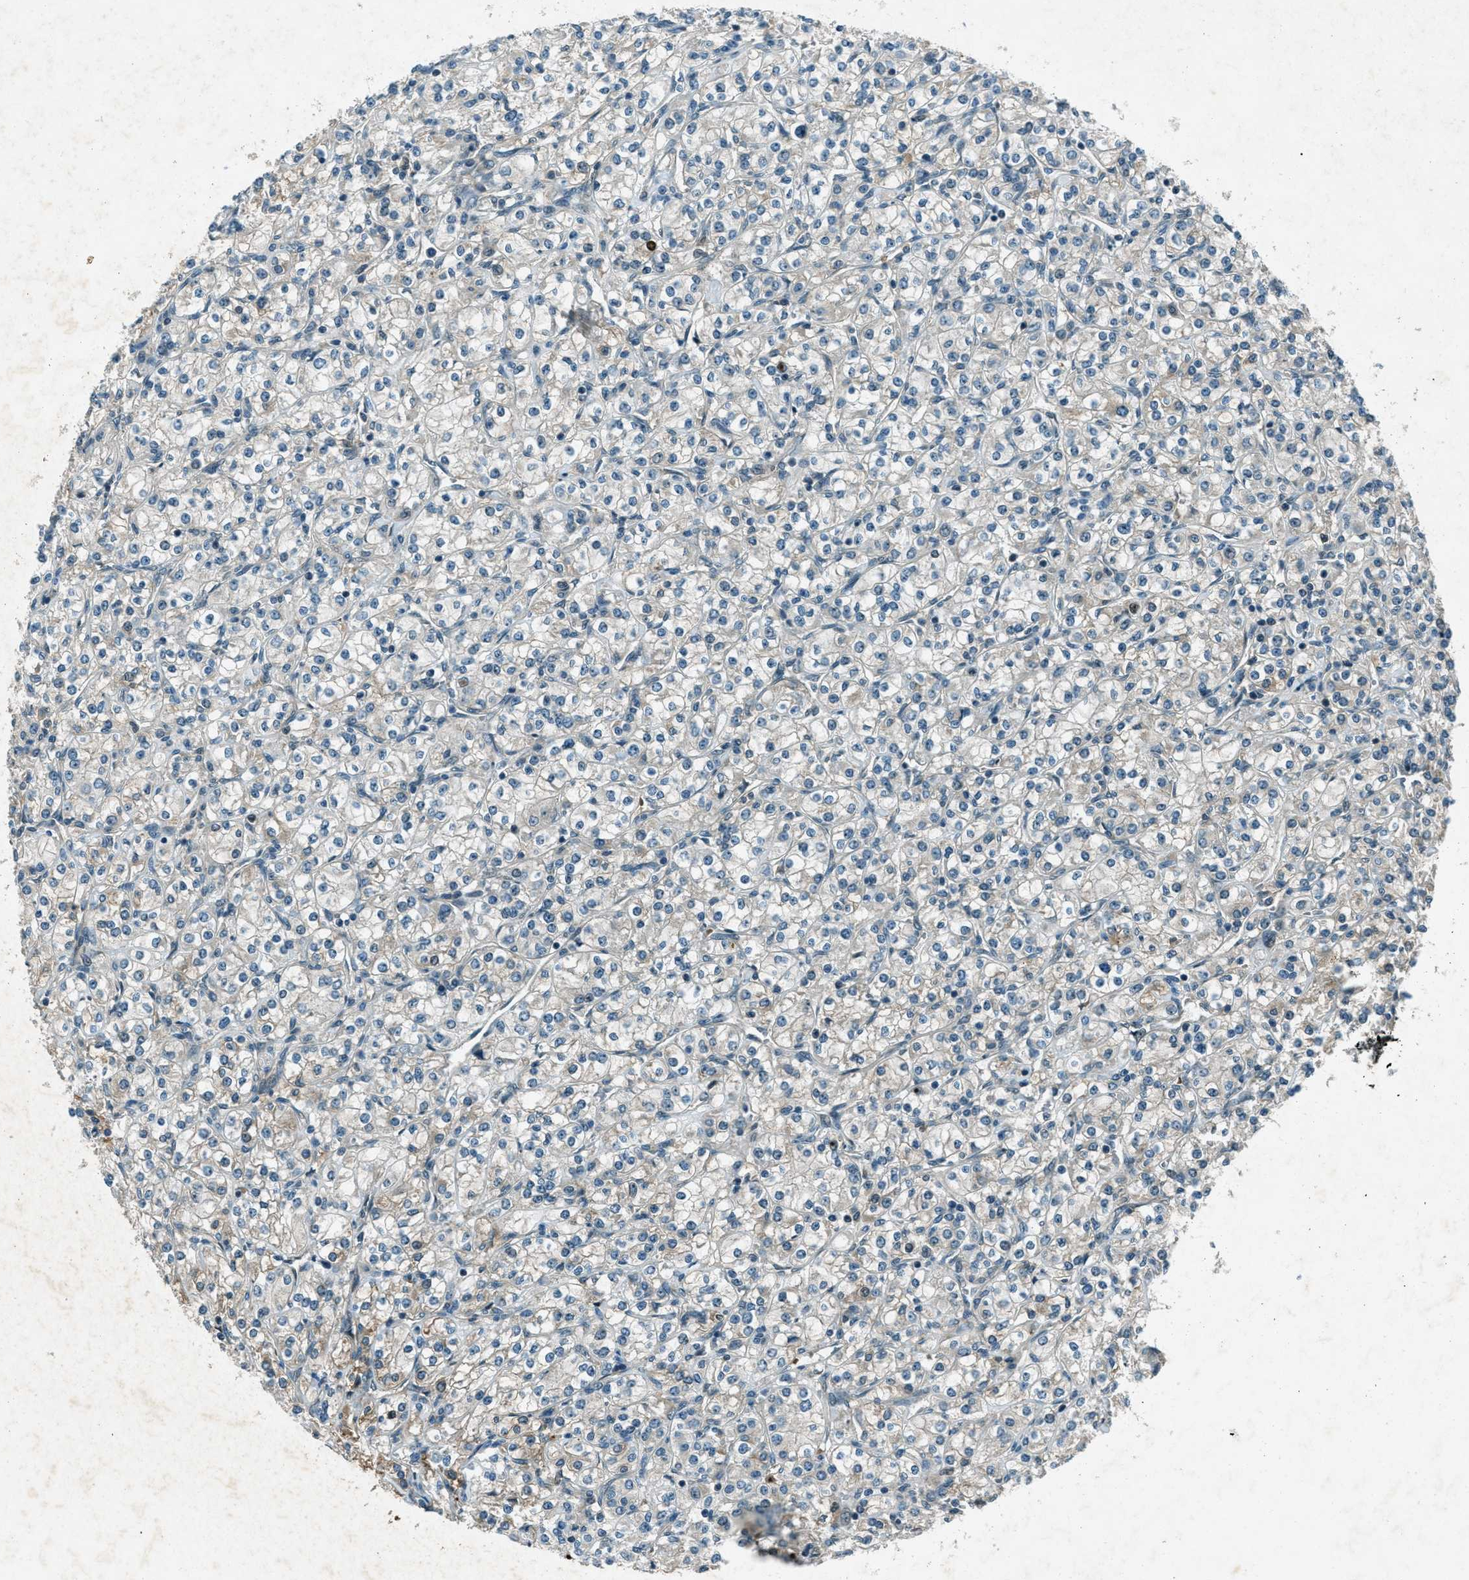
{"staining": {"intensity": "negative", "quantity": "none", "location": "none"}, "tissue": "renal cancer", "cell_type": "Tumor cells", "image_type": "cancer", "snomed": [{"axis": "morphology", "description": "Adenocarcinoma, NOS"}, {"axis": "topography", "description": "Kidney"}], "caption": "IHC histopathology image of renal cancer (adenocarcinoma) stained for a protein (brown), which exhibits no positivity in tumor cells. Brightfield microscopy of immunohistochemistry (IHC) stained with DAB (brown) and hematoxylin (blue), captured at high magnification.", "gene": "STK11", "patient": {"sex": "male", "age": 77}}